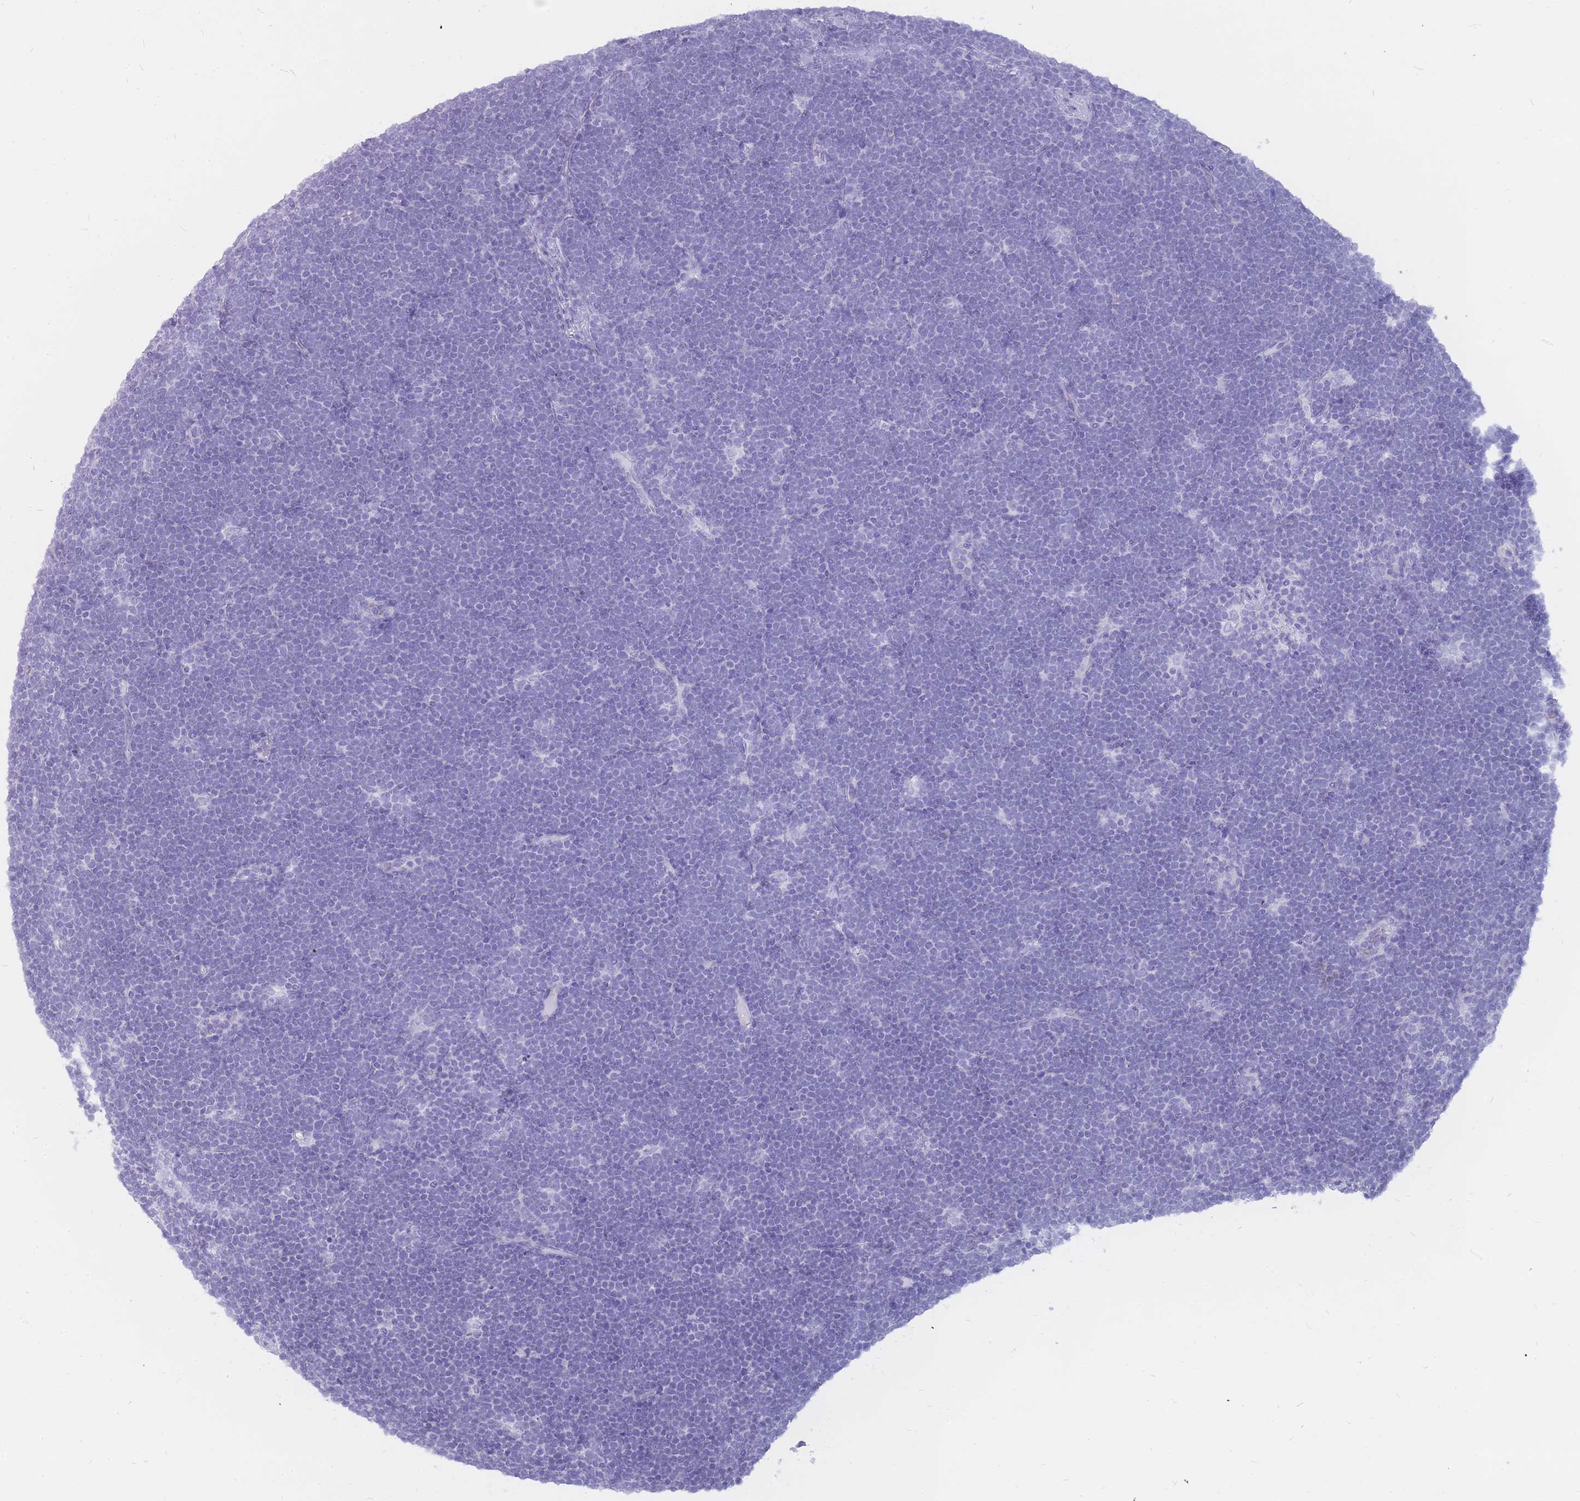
{"staining": {"intensity": "negative", "quantity": "none", "location": "none"}, "tissue": "lymphoma", "cell_type": "Tumor cells", "image_type": "cancer", "snomed": [{"axis": "morphology", "description": "Malignant lymphoma, non-Hodgkin's type, High grade"}, {"axis": "topography", "description": "Lymph node"}], "caption": "A photomicrograph of human malignant lymphoma, non-Hodgkin's type (high-grade) is negative for staining in tumor cells.", "gene": "INS", "patient": {"sex": "male", "age": 13}}